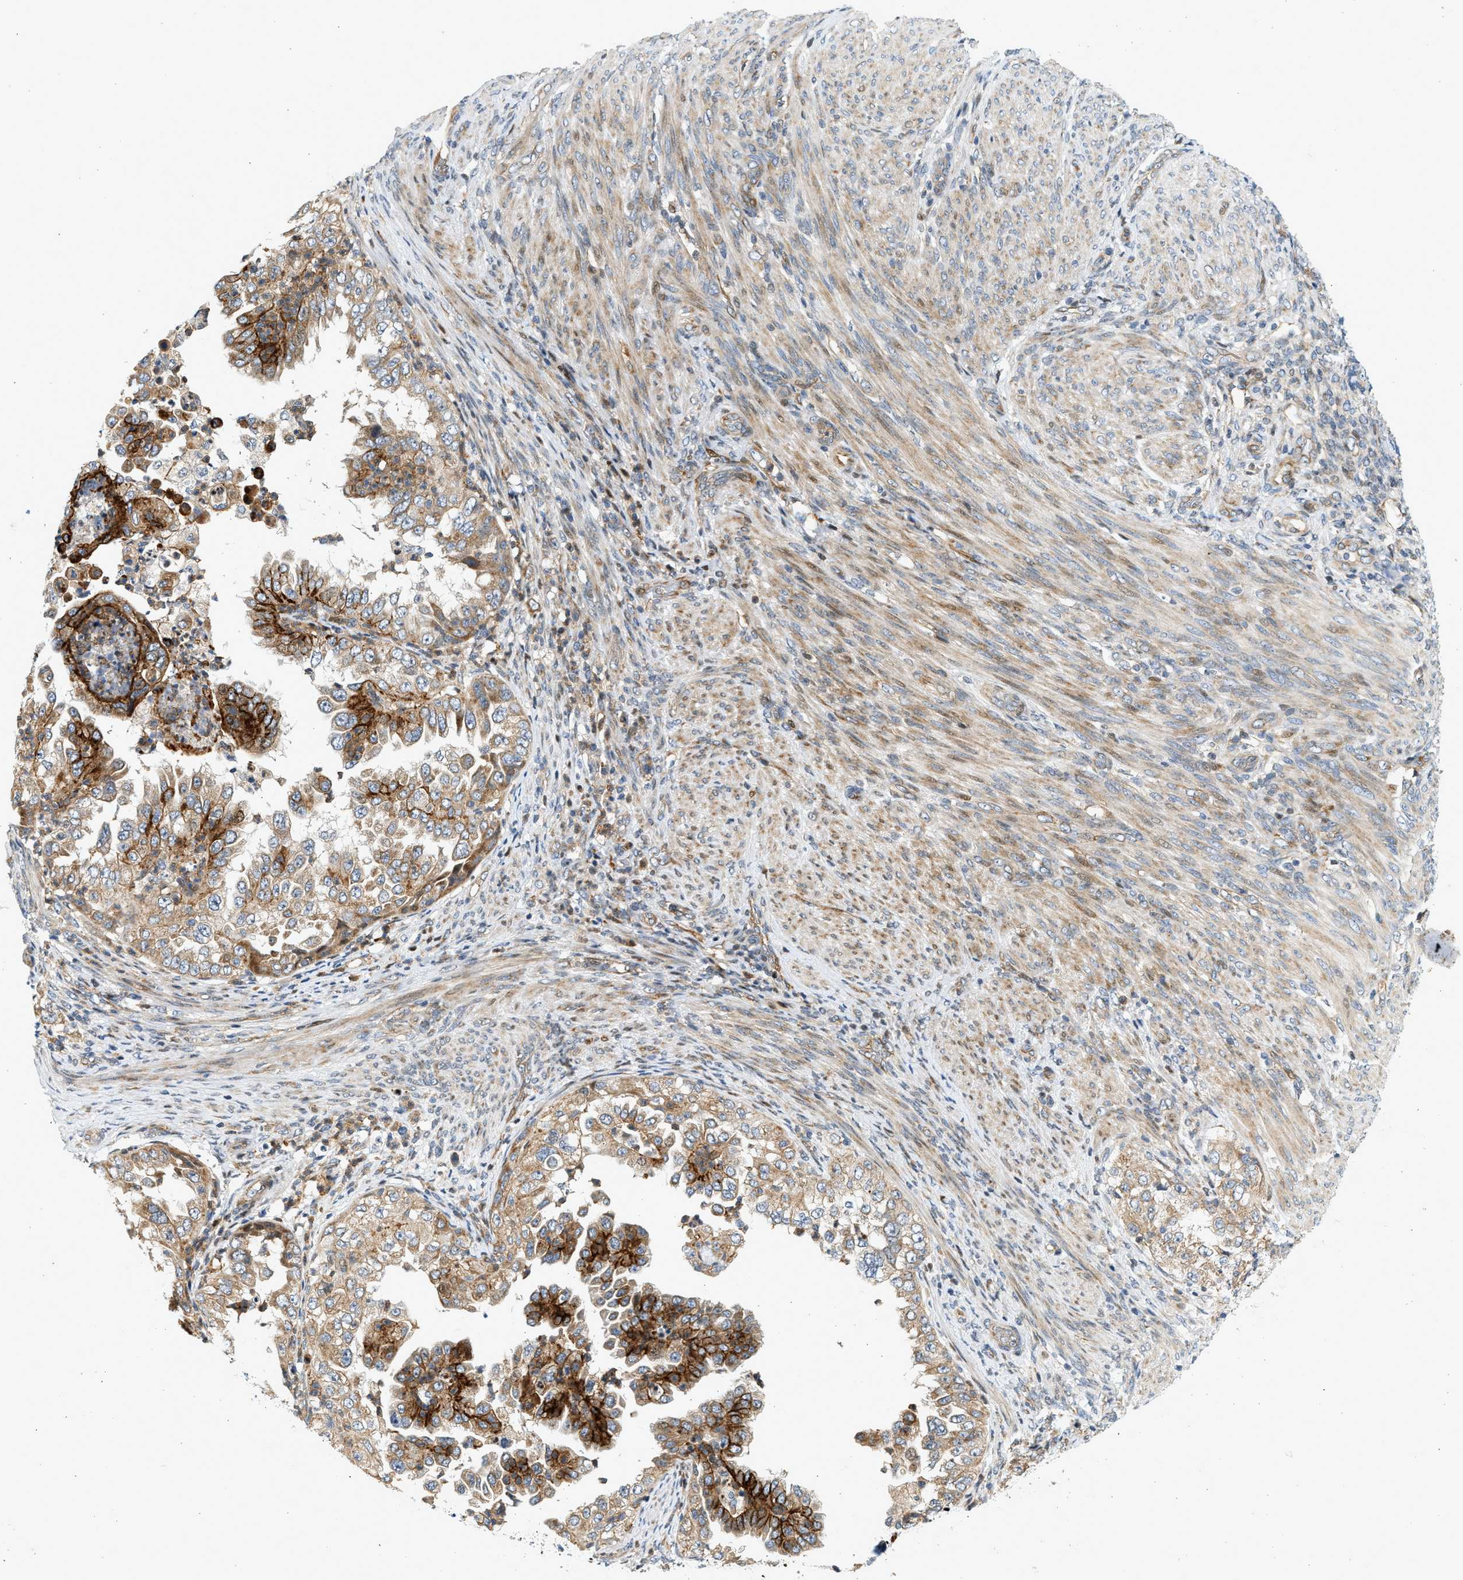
{"staining": {"intensity": "strong", "quantity": "25%-75%", "location": "cytoplasmic/membranous"}, "tissue": "endometrial cancer", "cell_type": "Tumor cells", "image_type": "cancer", "snomed": [{"axis": "morphology", "description": "Adenocarcinoma, NOS"}, {"axis": "topography", "description": "Endometrium"}], "caption": "The histopathology image displays staining of endometrial adenocarcinoma, revealing strong cytoplasmic/membranous protein positivity (brown color) within tumor cells.", "gene": "NRSN2", "patient": {"sex": "female", "age": 85}}